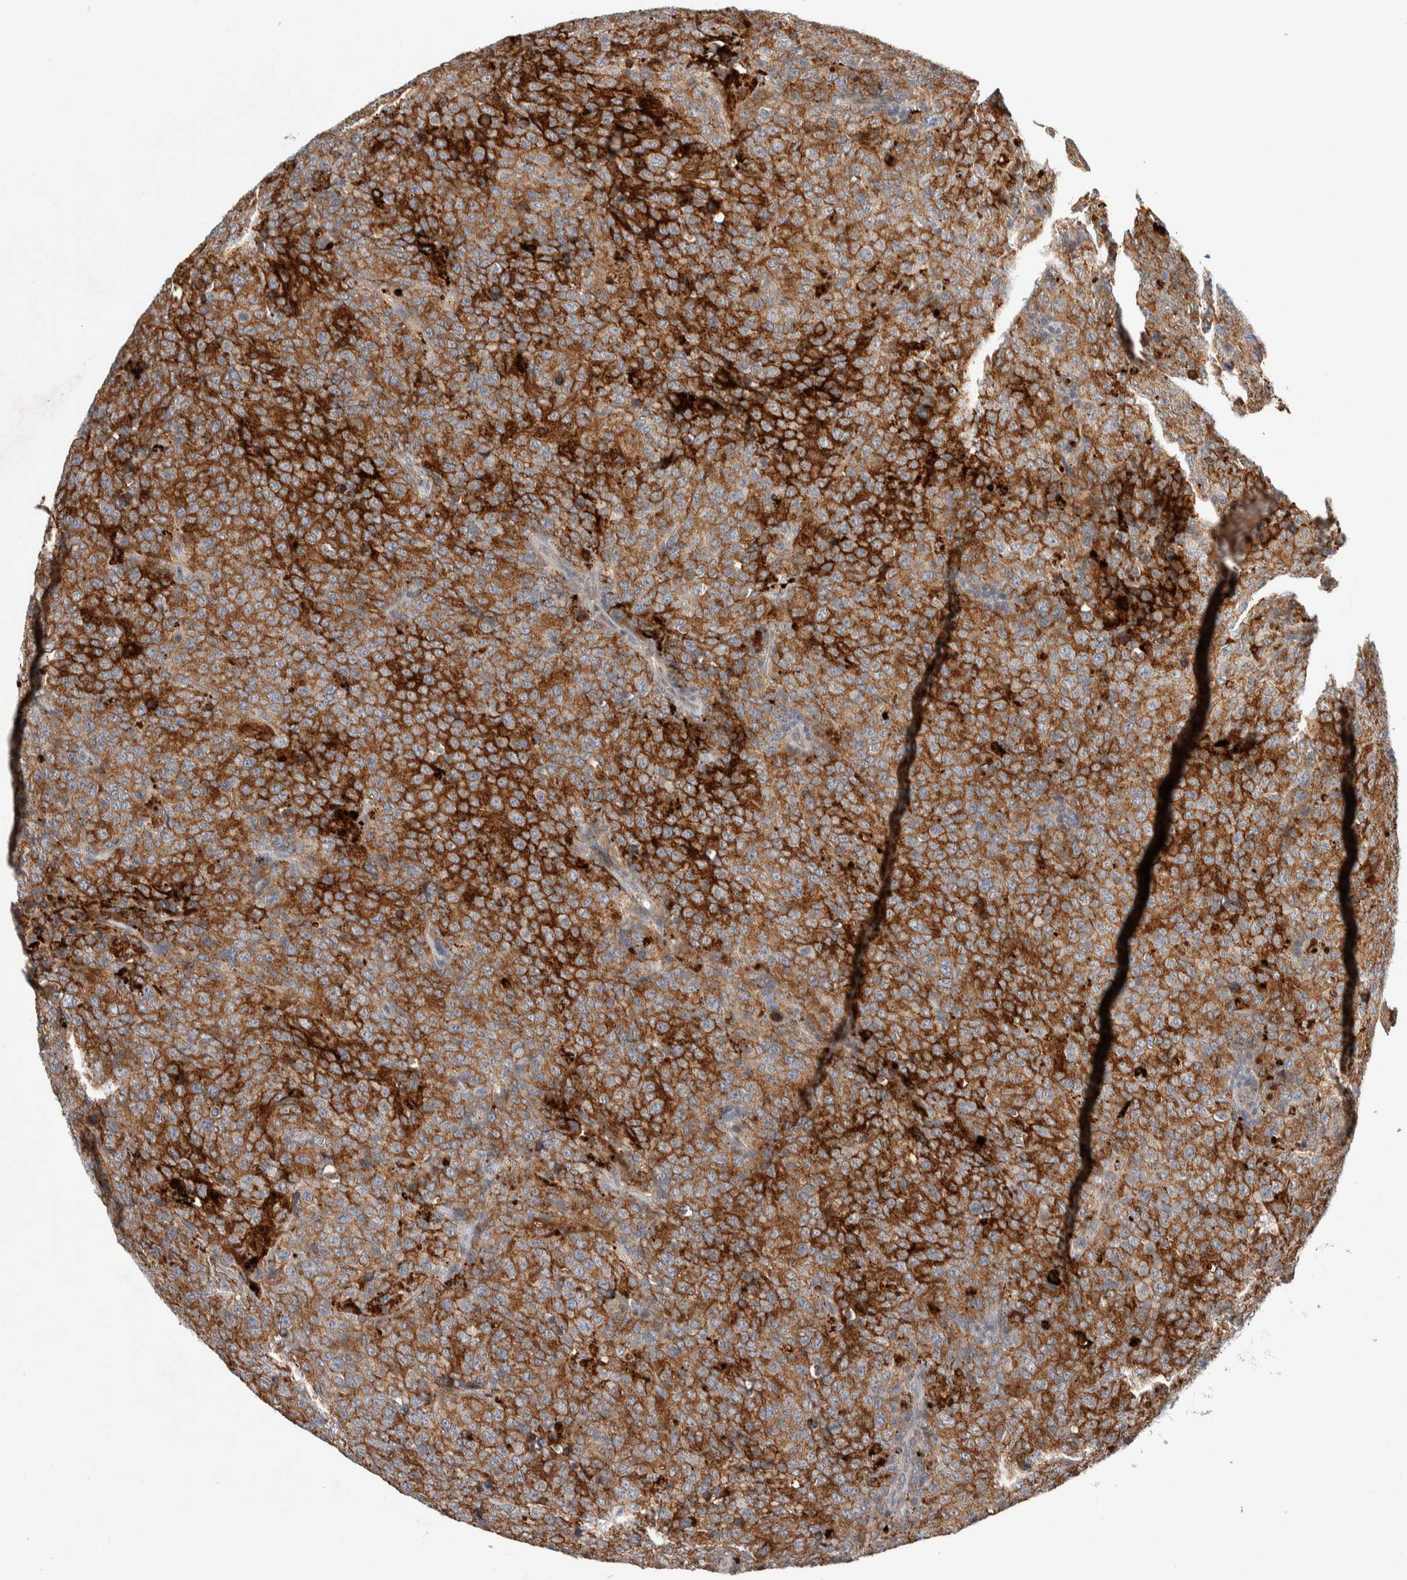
{"staining": {"intensity": "strong", "quantity": ">75%", "location": "cytoplasmic/membranous"}, "tissue": "lymphoma", "cell_type": "Tumor cells", "image_type": "cancer", "snomed": [{"axis": "morphology", "description": "Malignant lymphoma, non-Hodgkin's type, High grade"}, {"axis": "topography", "description": "Tonsil"}], "caption": "This is an image of IHC staining of high-grade malignant lymphoma, non-Hodgkin's type, which shows strong positivity in the cytoplasmic/membranous of tumor cells.", "gene": "KCNK1", "patient": {"sex": "female", "age": 36}}